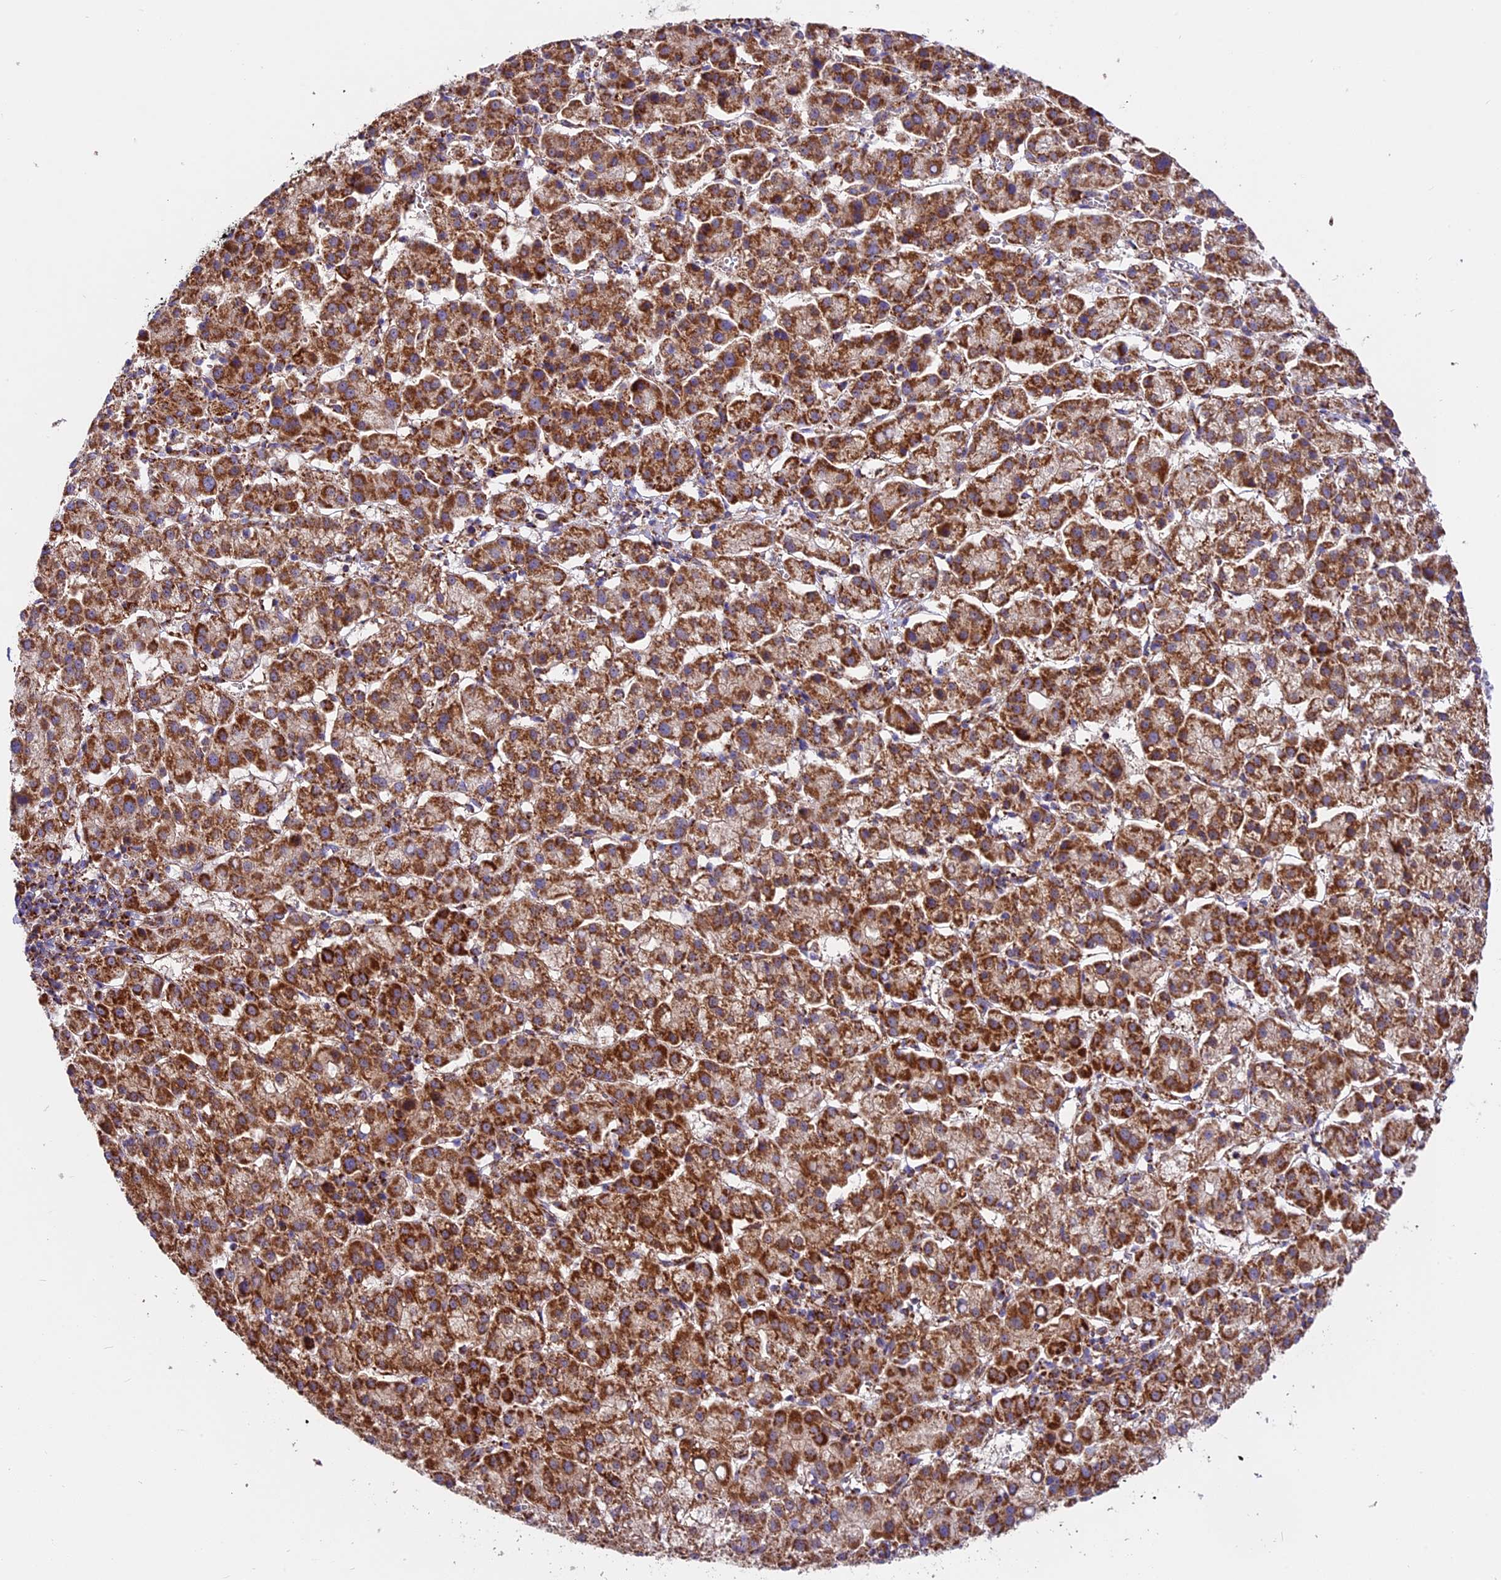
{"staining": {"intensity": "strong", "quantity": ">75%", "location": "cytoplasmic/membranous"}, "tissue": "liver cancer", "cell_type": "Tumor cells", "image_type": "cancer", "snomed": [{"axis": "morphology", "description": "Carcinoma, Hepatocellular, NOS"}, {"axis": "topography", "description": "Liver"}], "caption": "Brown immunohistochemical staining in liver cancer (hepatocellular carcinoma) shows strong cytoplasmic/membranous expression in approximately >75% of tumor cells.", "gene": "NDUFA8", "patient": {"sex": "female", "age": 58}}